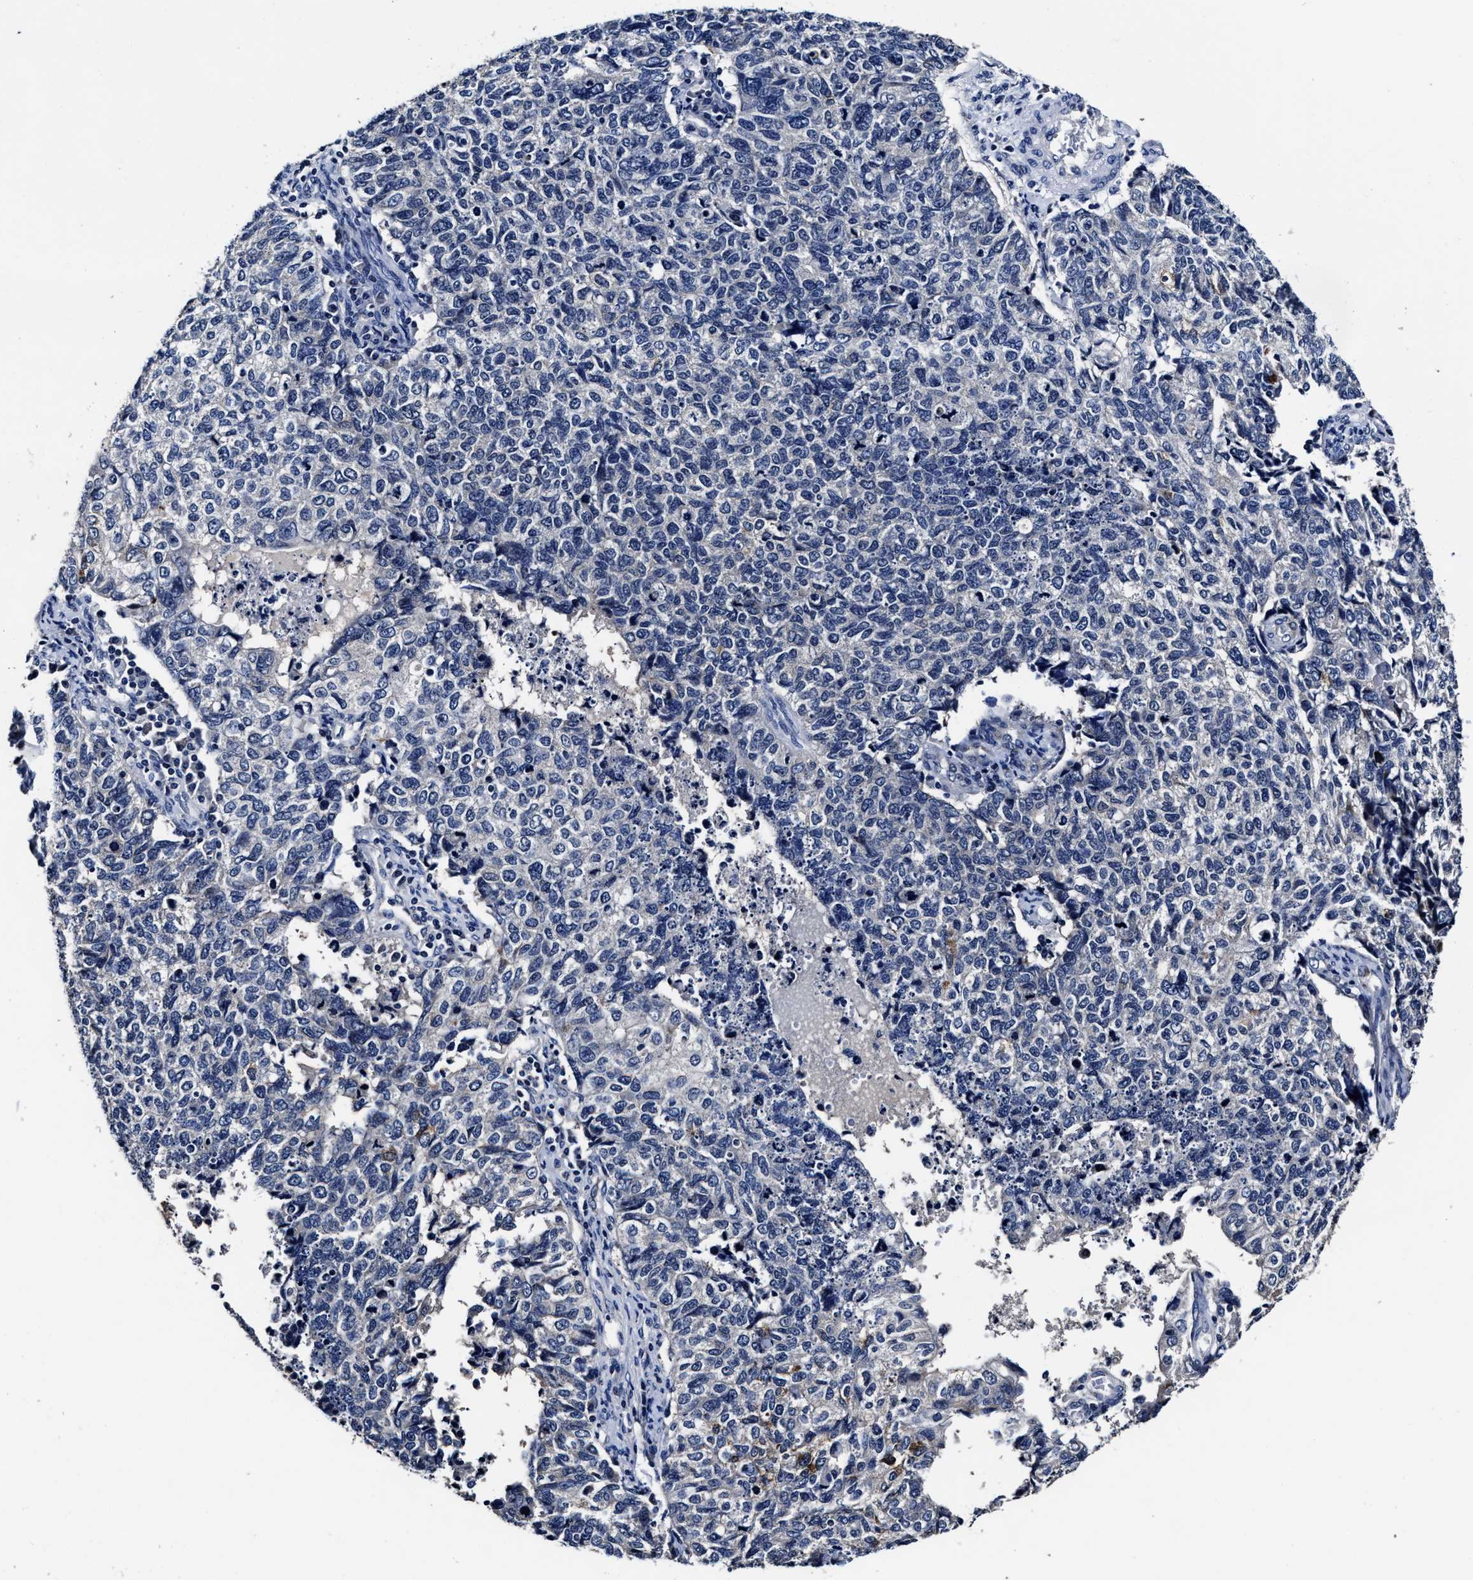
{"staining": {"intensity": "negative", "quantity": "none", "location": "none"}, "tissue": "cervical cancer", "cell_type": "Tumor cells", "image_type": "cancer", "snomed": [{"axis": "morphology", "description": "Squamous cell carcinoma, NOS"}, {"axis": "topography", "description": "Cervix"}], "caption": "Cervical cancer was stained to show a protein in brown. There is no significant expression in tumor cells.", "gene": "OLFML2A", "patient": {"sex": "female", "age": 63}}